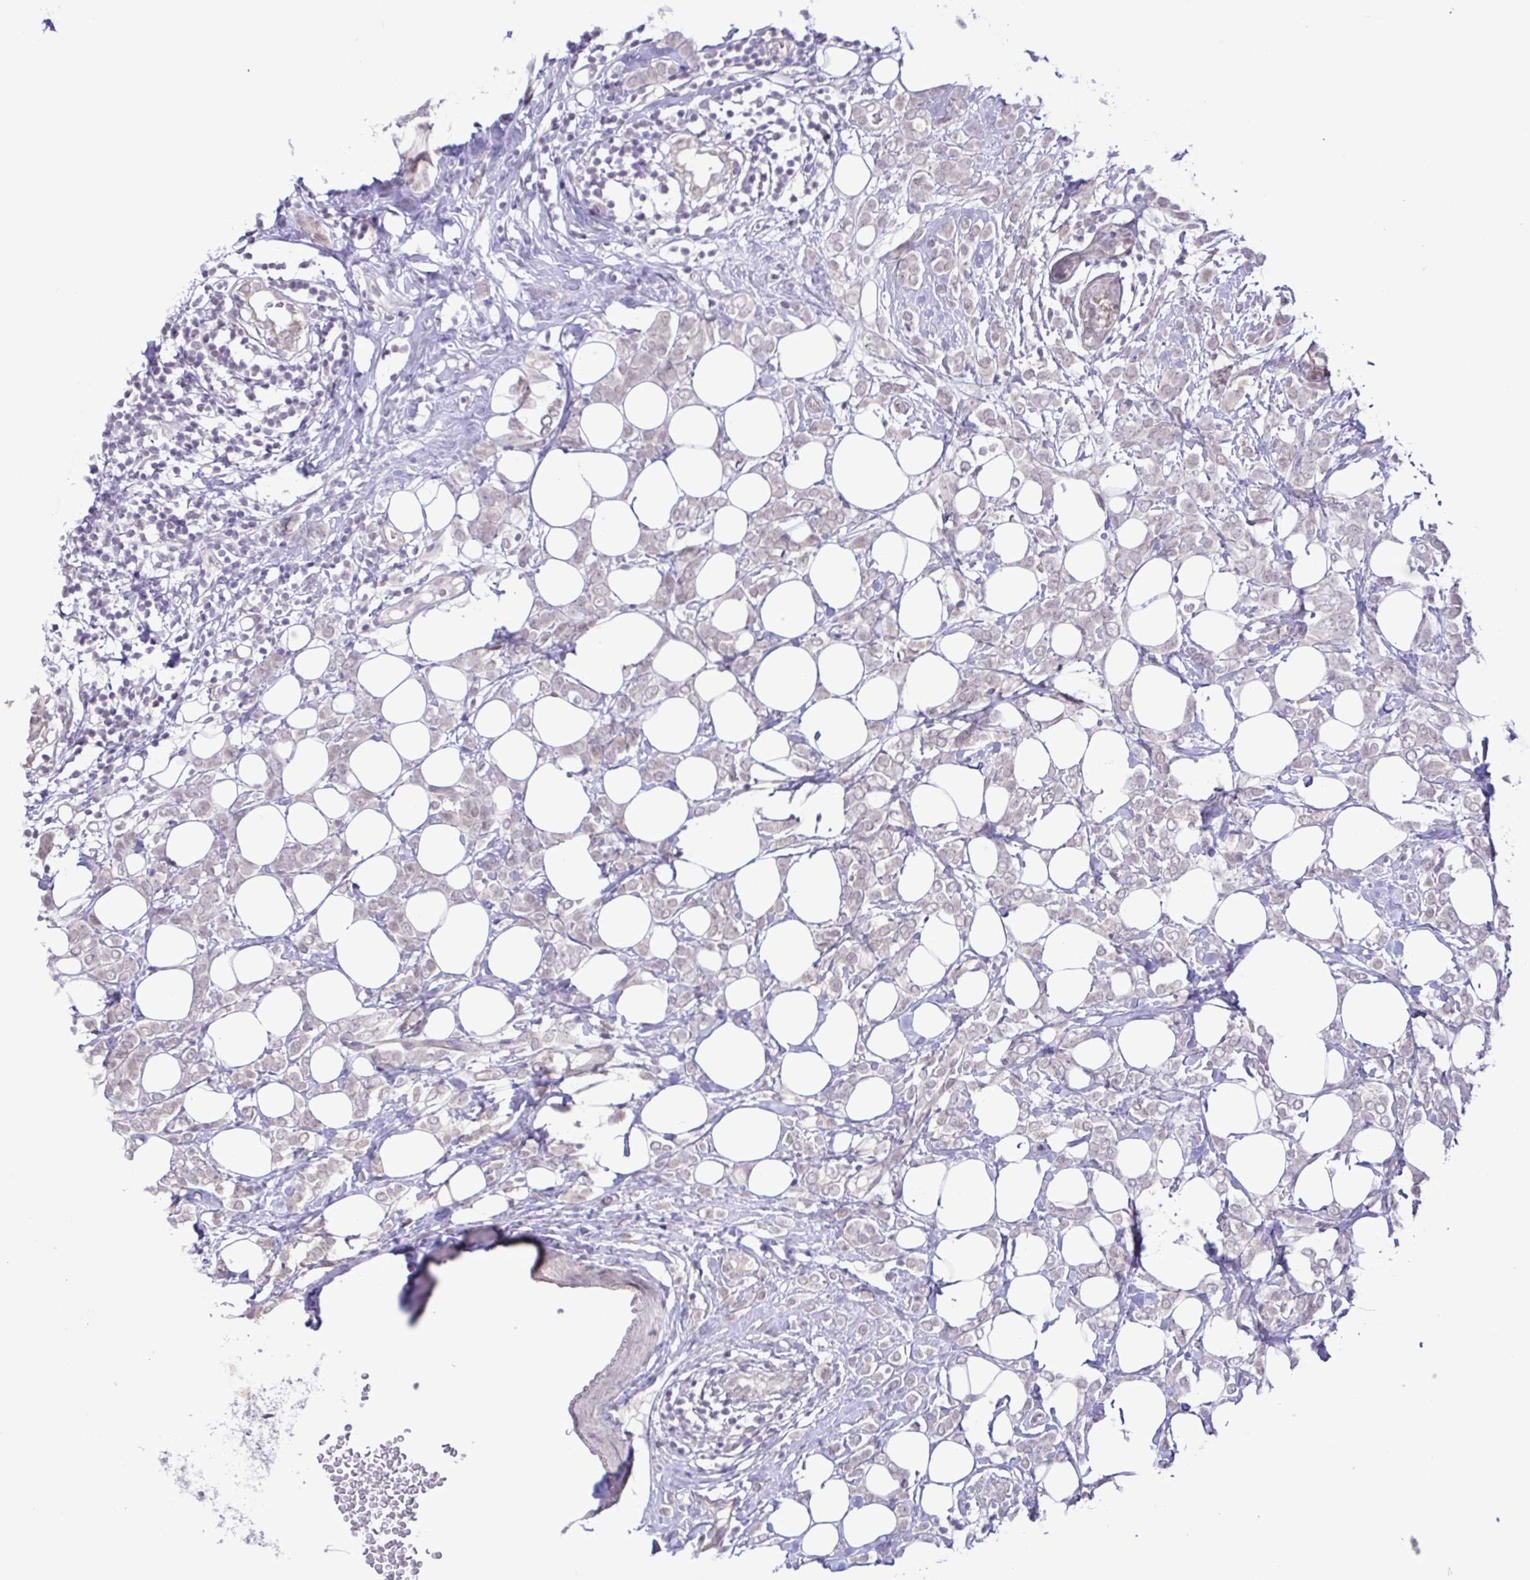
{"staining": {"intensity": "negative", "quantity": "none", "location": "none"}, "tissue": "breast cancer", "cell_type": "Tumor cells", "image_type": "cancer", "snomed": [{"axis": "morphology", "description": "Lobular carcinoma"}, {"axis": "topography", "description": "Breast"}], "caption": "This is an immunohistochemistry (IHC) photomicrograph of human breast cancer (lobular carcinoma). There is no staining in tumor cells.", "gene": "IL1RN", "patient": {"sex": "female", "age": 49}}